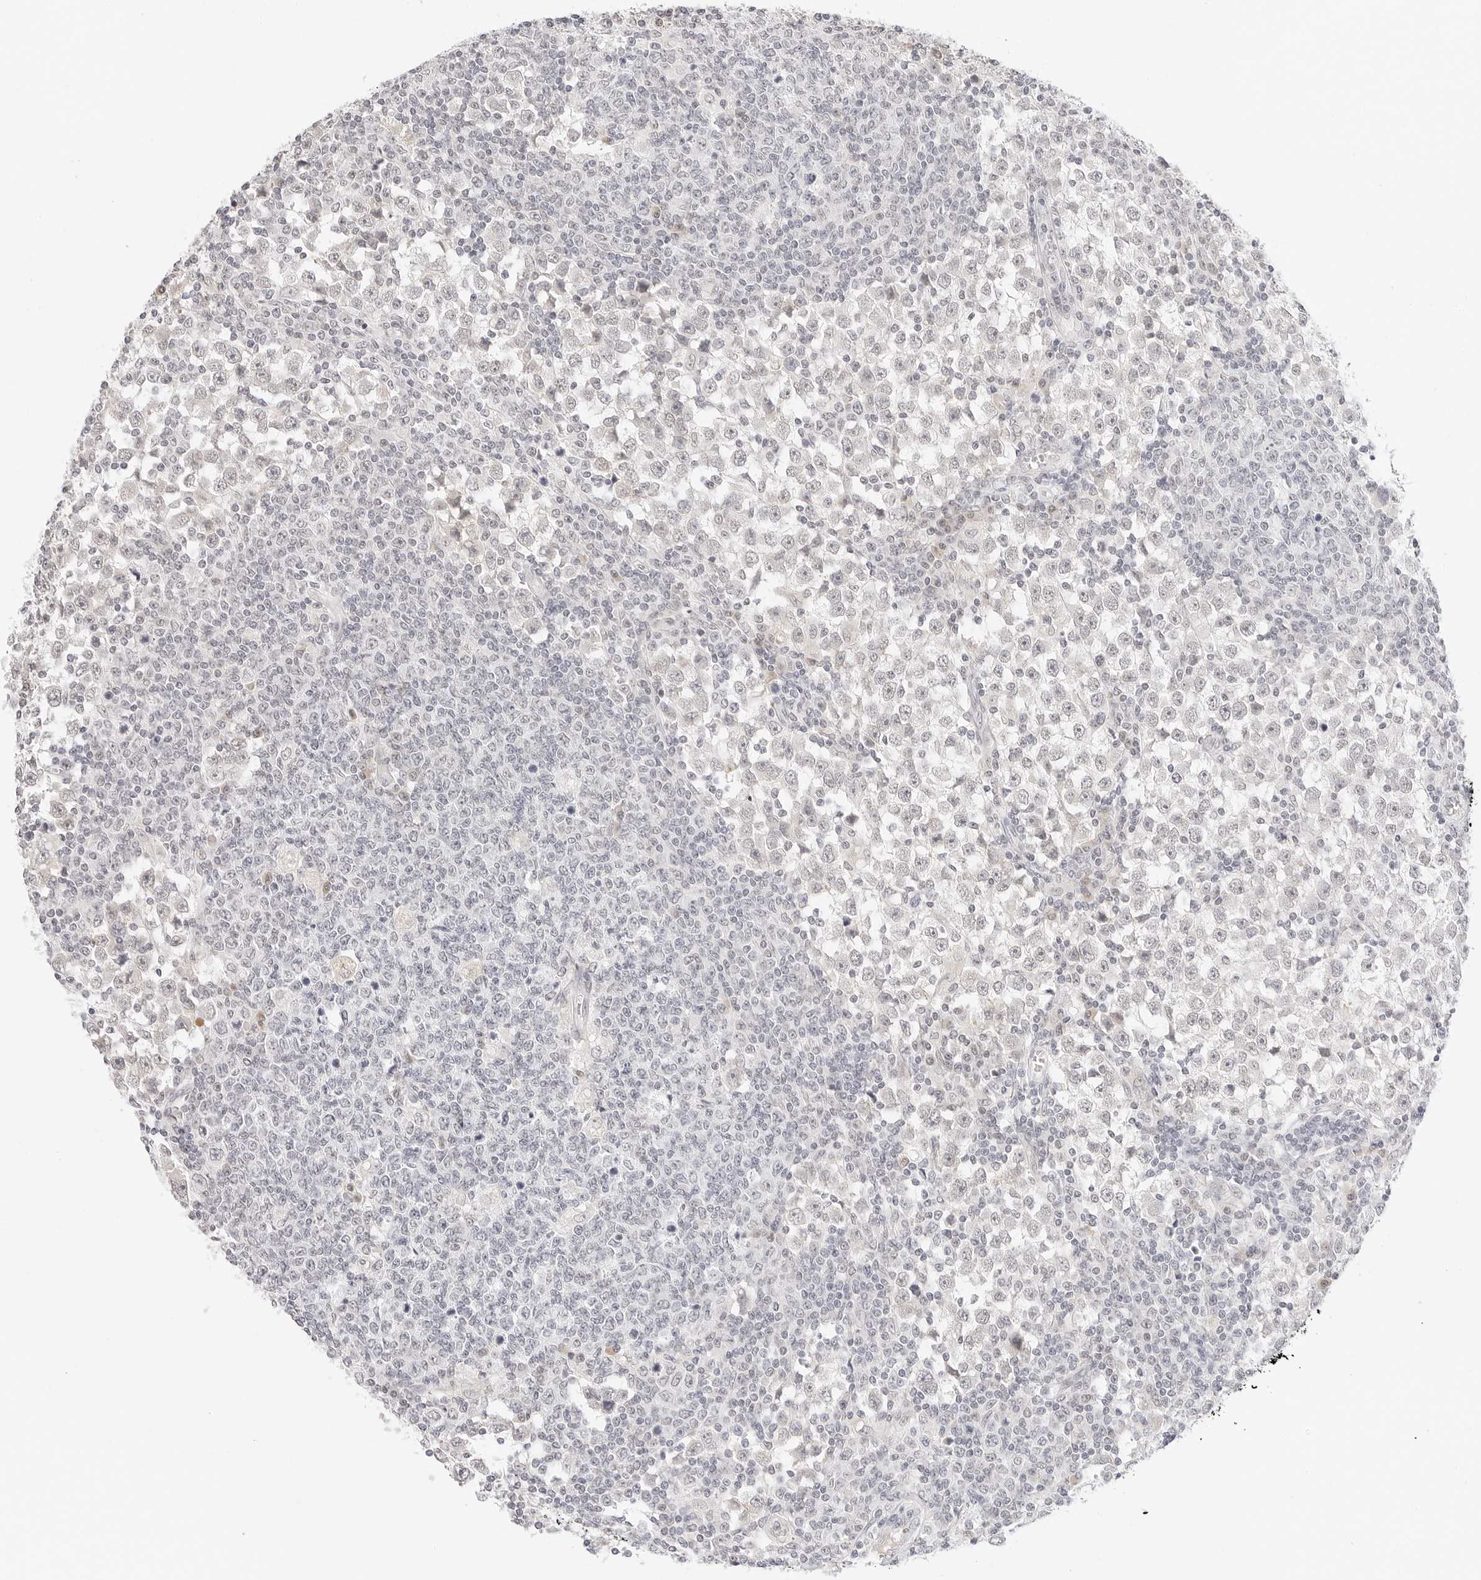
{"staining": {"intensity": "negative", "quantity": "none", "location": "none"}, "tissue": "testis cancer", "cell_type": "Tumor cells", "image_type": "cancer", "snomed": [{"axis": "morphology", "description": "Seminoma, NOS"}, {"axis": "topography", "description": "Testis"}], "caption": "This histopathology image is of seminoma (testis) stained with immunohistochemistry to label a protein in brown with the nuclei are counter-stained blue. There is no positivity in tumor cells. (Immunohistochemistry (ihc), brightfield microscopy, high magnification).", "gene": "XKR4", "patient": {"sex": "male", "age": 65}}